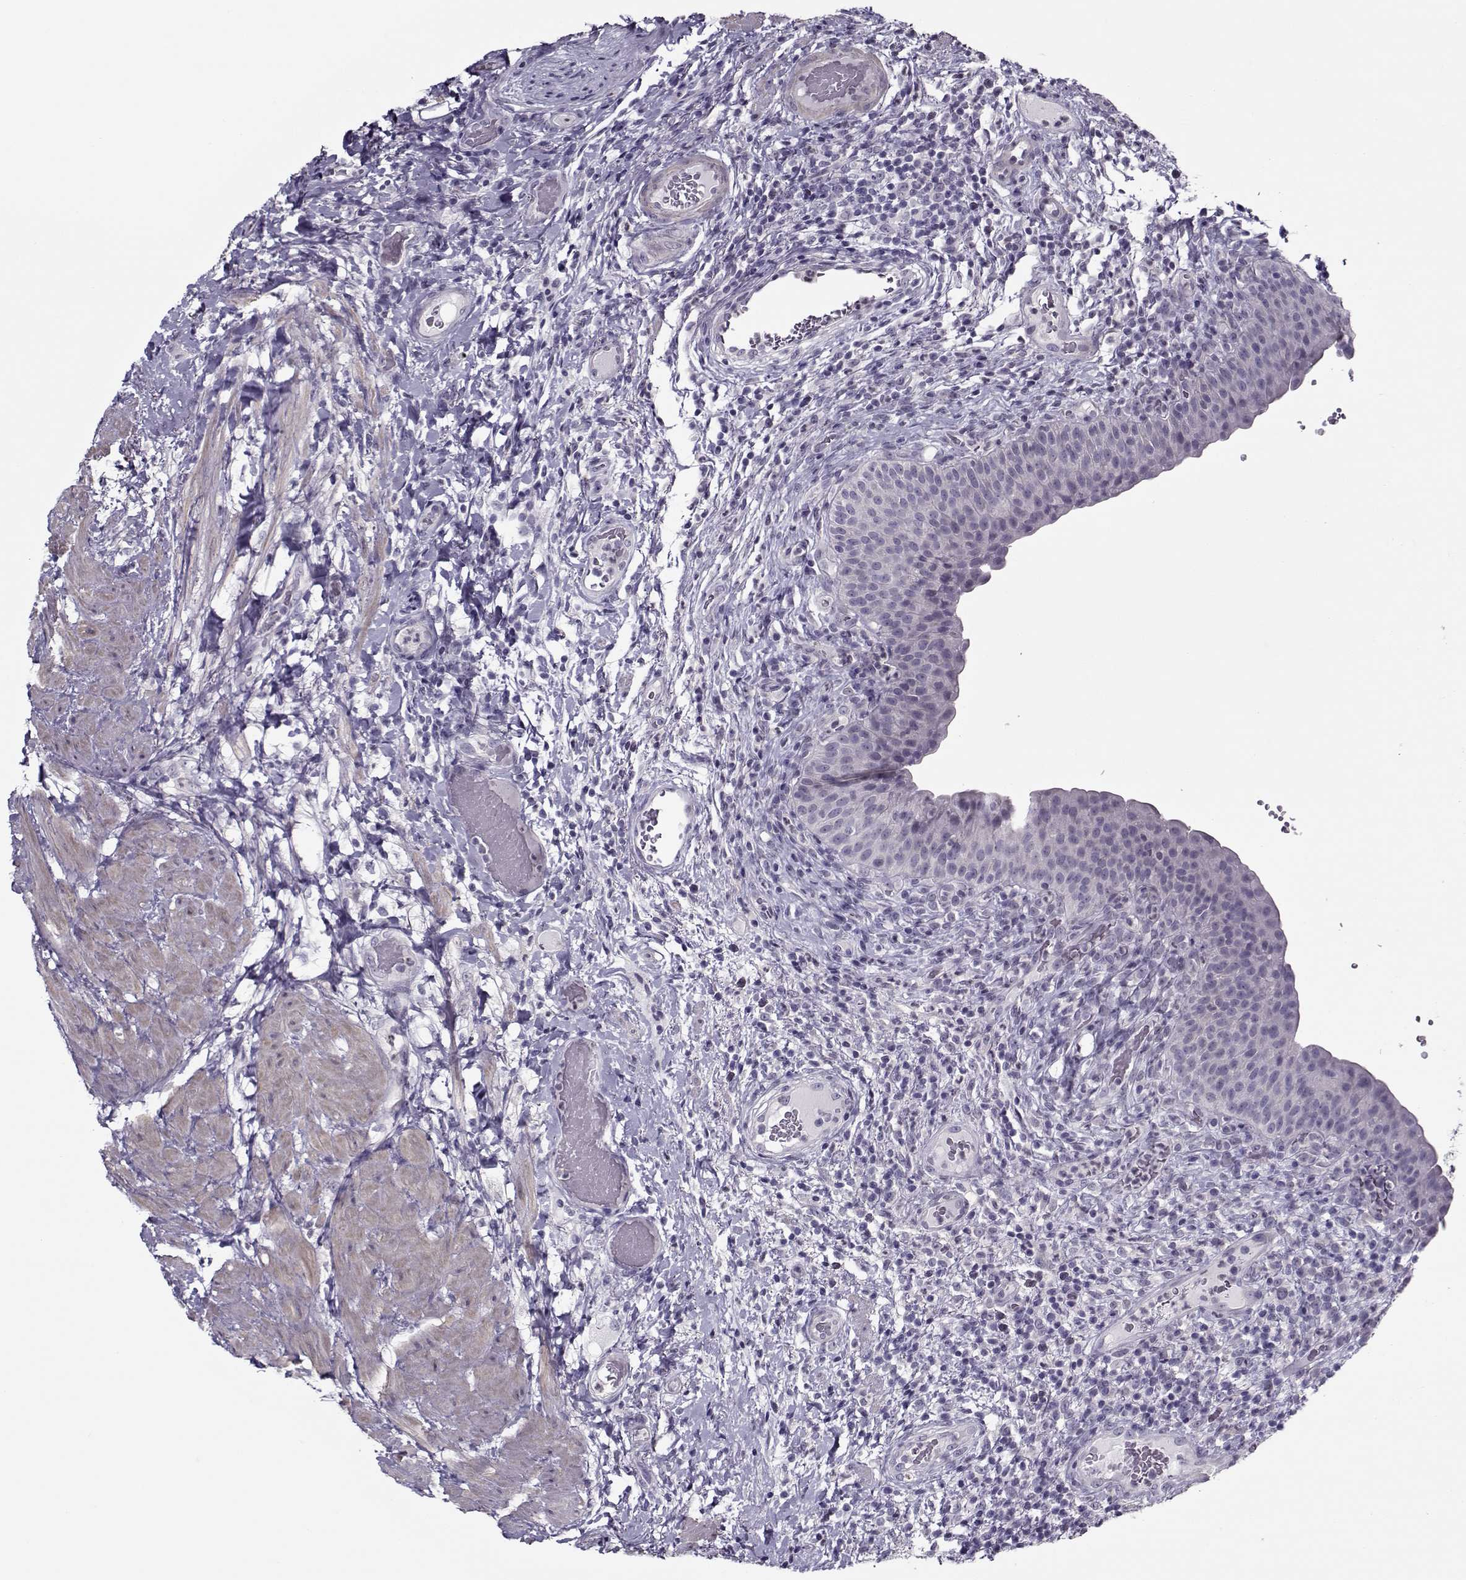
{"staining": {"intensity": "negative", "quantity": "none", "location": "none"}, "tissue": "urinary bladder", "cell_type": "Urothelial cells", "image_type": "normal", "snomed": [{"axis": "morphology", "description": "Normal tissue, NOS"}, {"axis": "topography", "description": "Urinary bladder"}], "caption": "This is a image of immunohistochemistry staining of unremarkable urinary bladder, which shows no expression in urothelial cells.", "gene": "CIBAR1", "patient": {"sex": "male", "age": 66}}